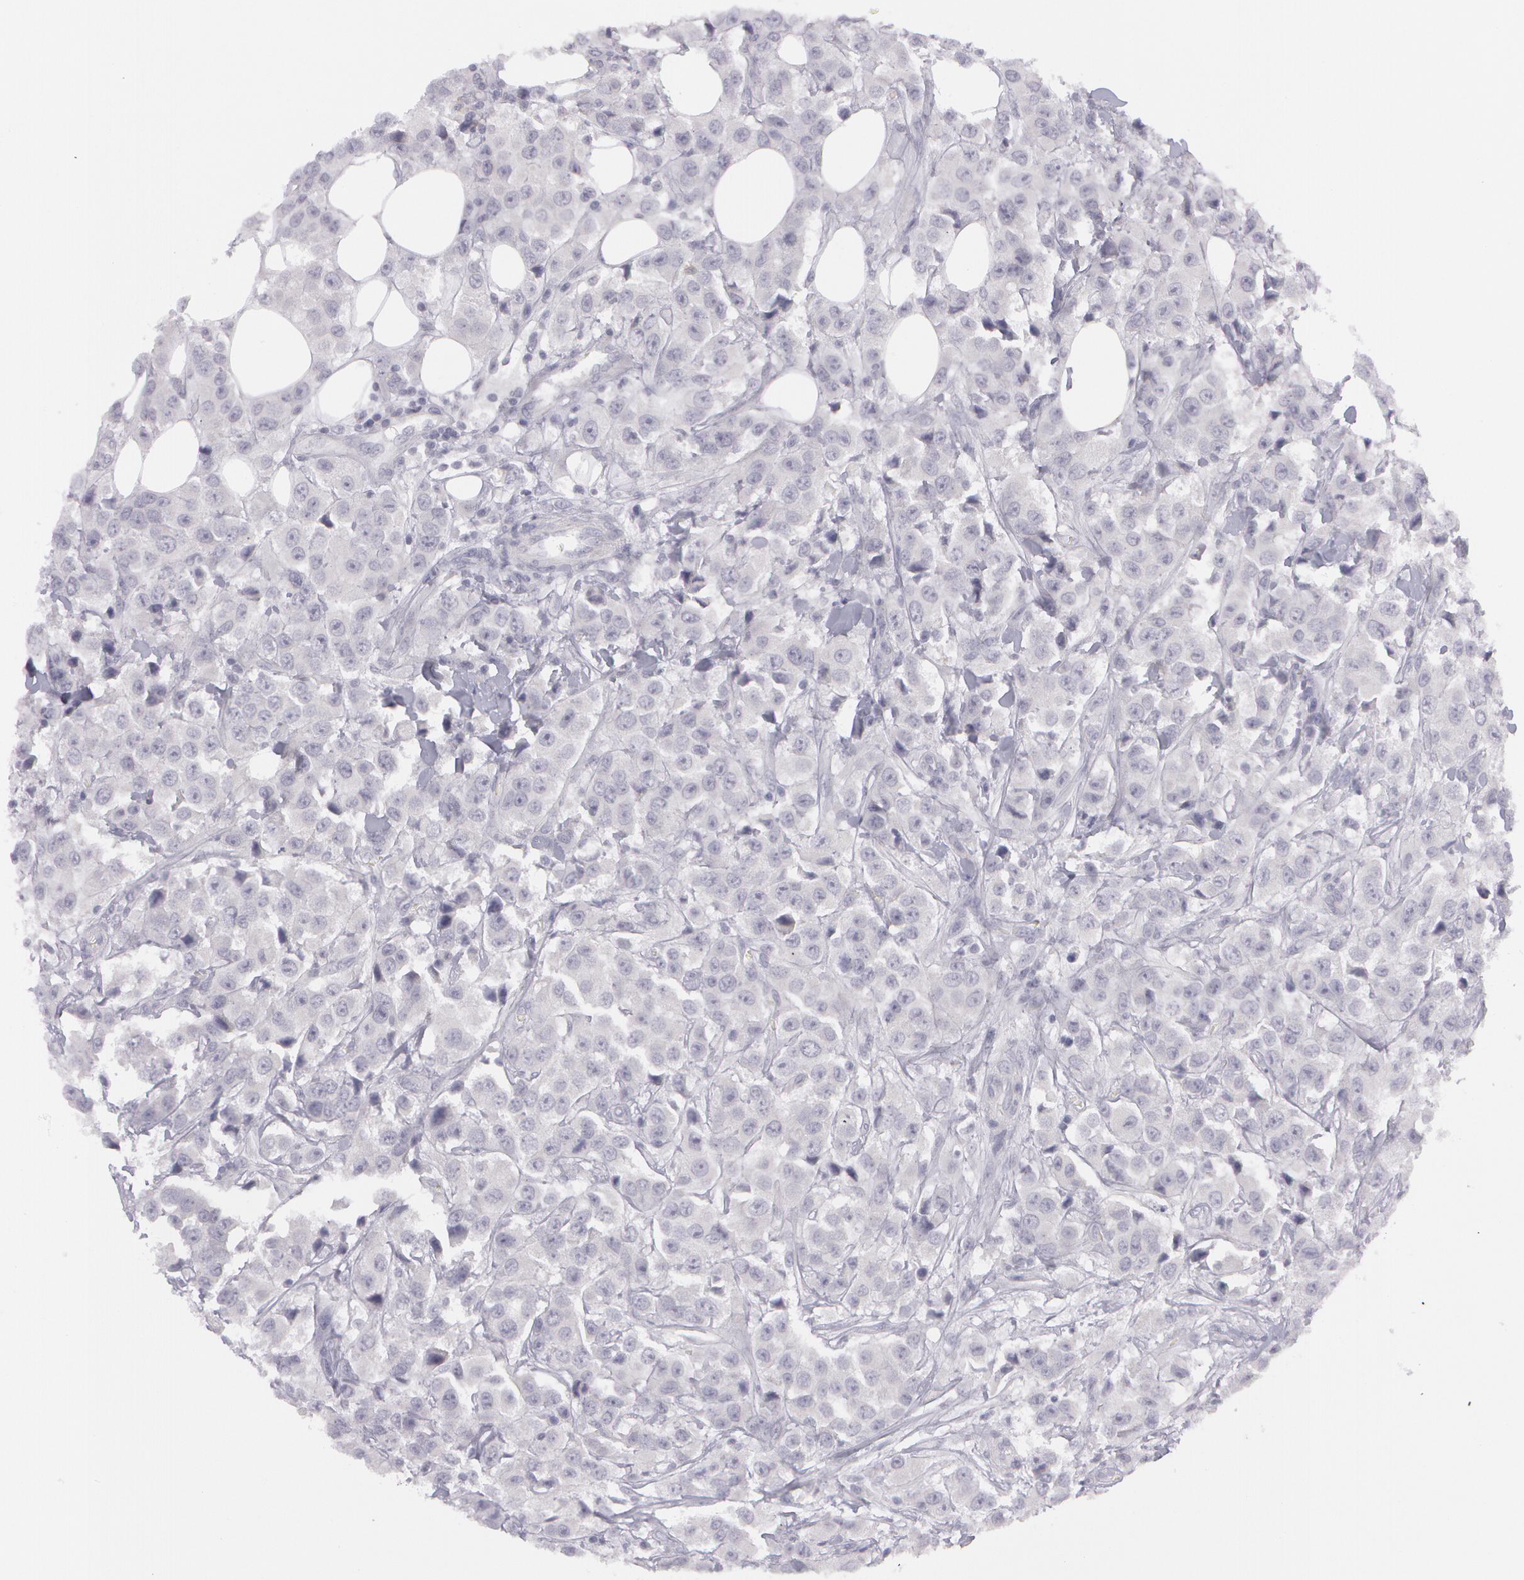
{"staining": {"intensity": "negative", "quantity": "none", "location": "none"}, "tissue": "breast cancer", "cell_type": "Tumor cells", "image_type": "cancer", "snomed": [{"axis": "morphology", "description": "Duct carcinoma"}, {"axis": "topography", "description": "Breast"}], "caption": "The photomicrograph displays no significant staining in tumor cells of breast cancer (intraductal carcinoma).", "gene": "IL1RN", "patient": {"sex": "female", "age": 58}}